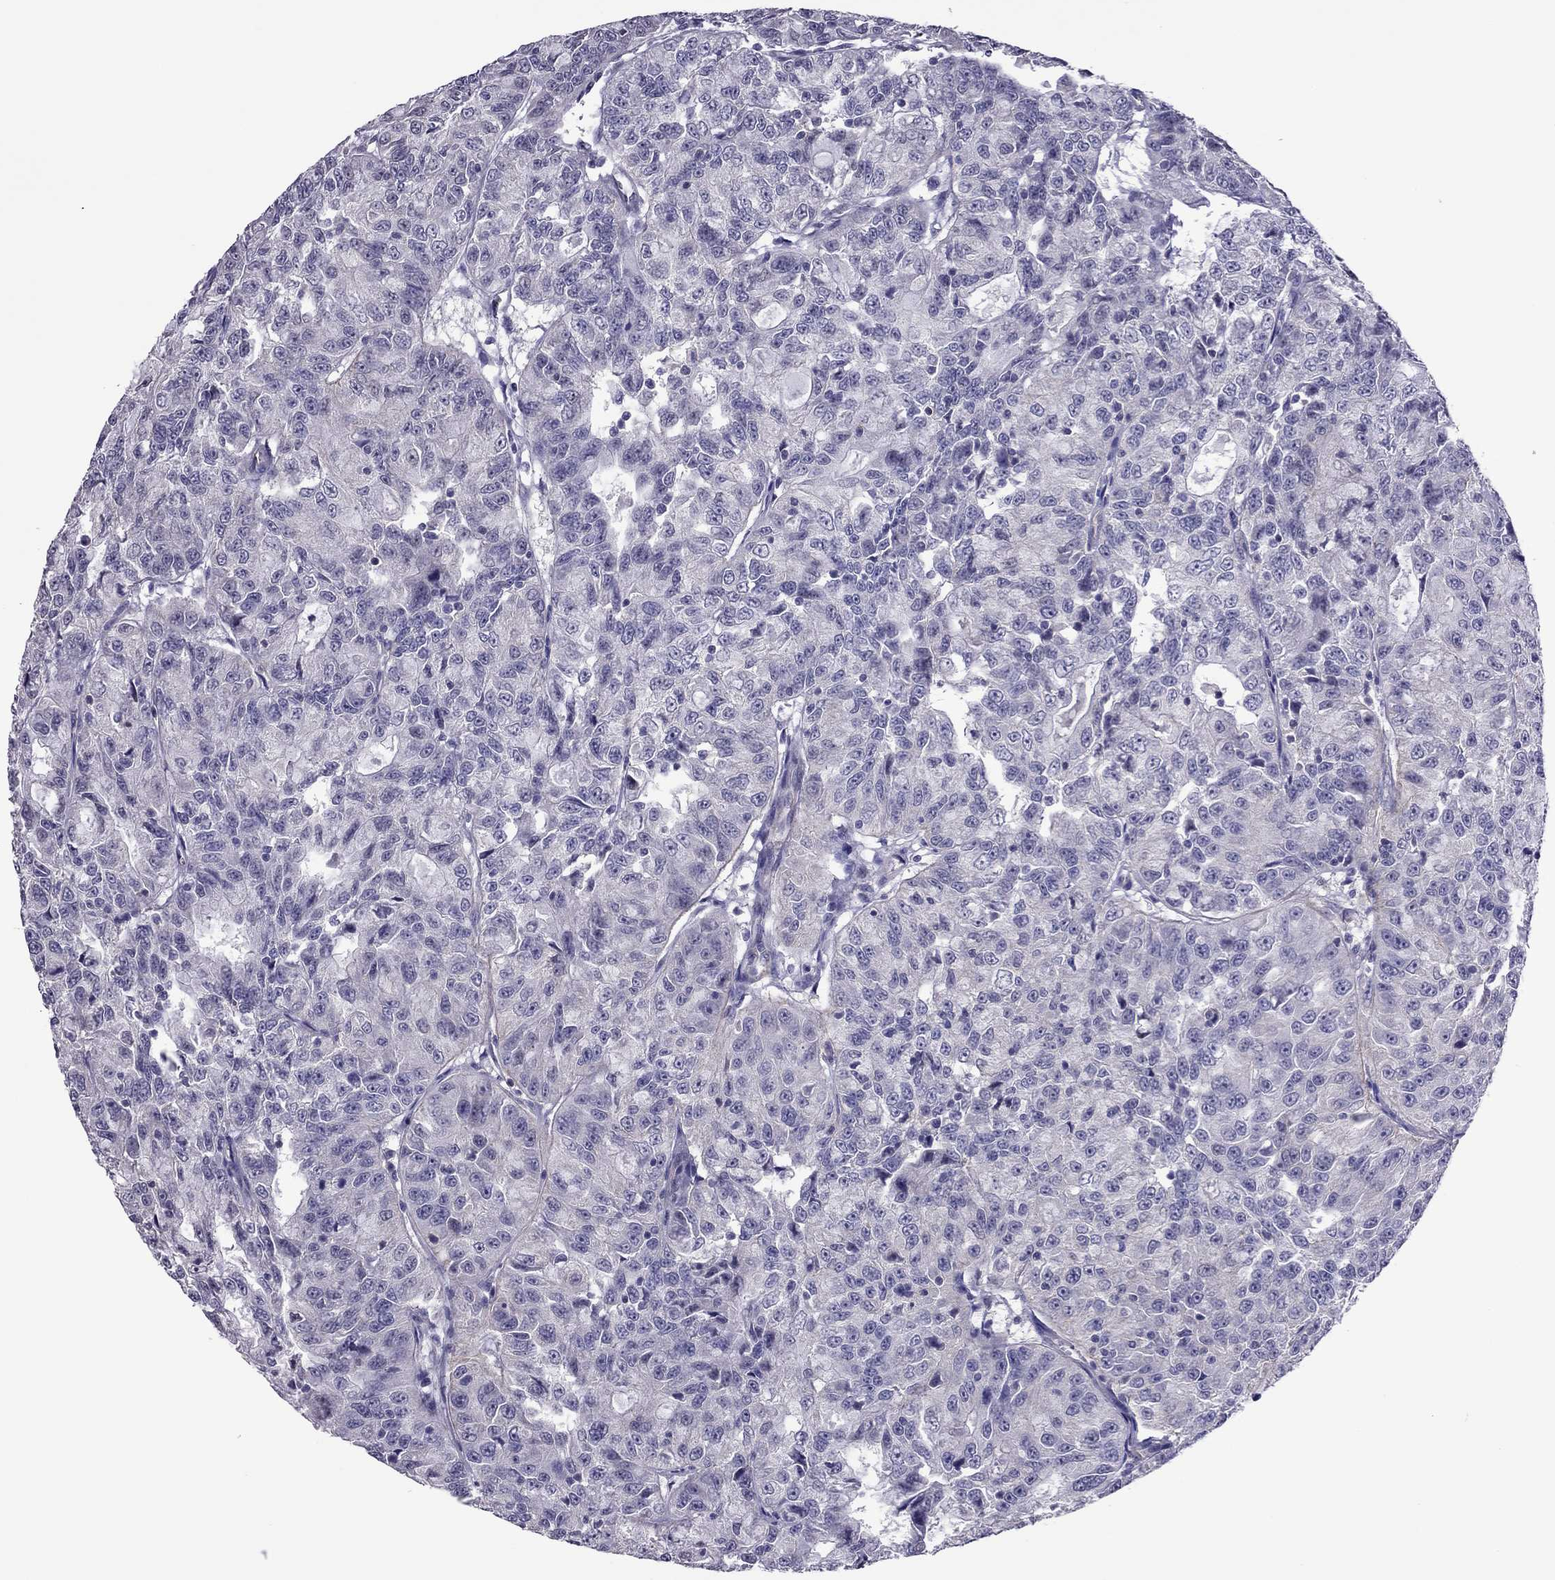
{"staining": {"intensity": "negative", "quantity": "none", "location": "none"}, "tissue": "urothelial cancer", "cell_type": "Tumor cells", "image_type": "cancer", "snomed": [{"axis": "morphology", "description": "Urothelial carcinoma, NOS"}, {"axis": "morphology", "description": "Urothelial carcinoma, High grade"}, {"axis": "topography", "description": "Urinary bladder"}], "caption": "Tumor cells show no significant expression in high-grade urothelial carcinoma.", "gene": "SLC16A8", "patient": {"sex": "female", "age": 73}}